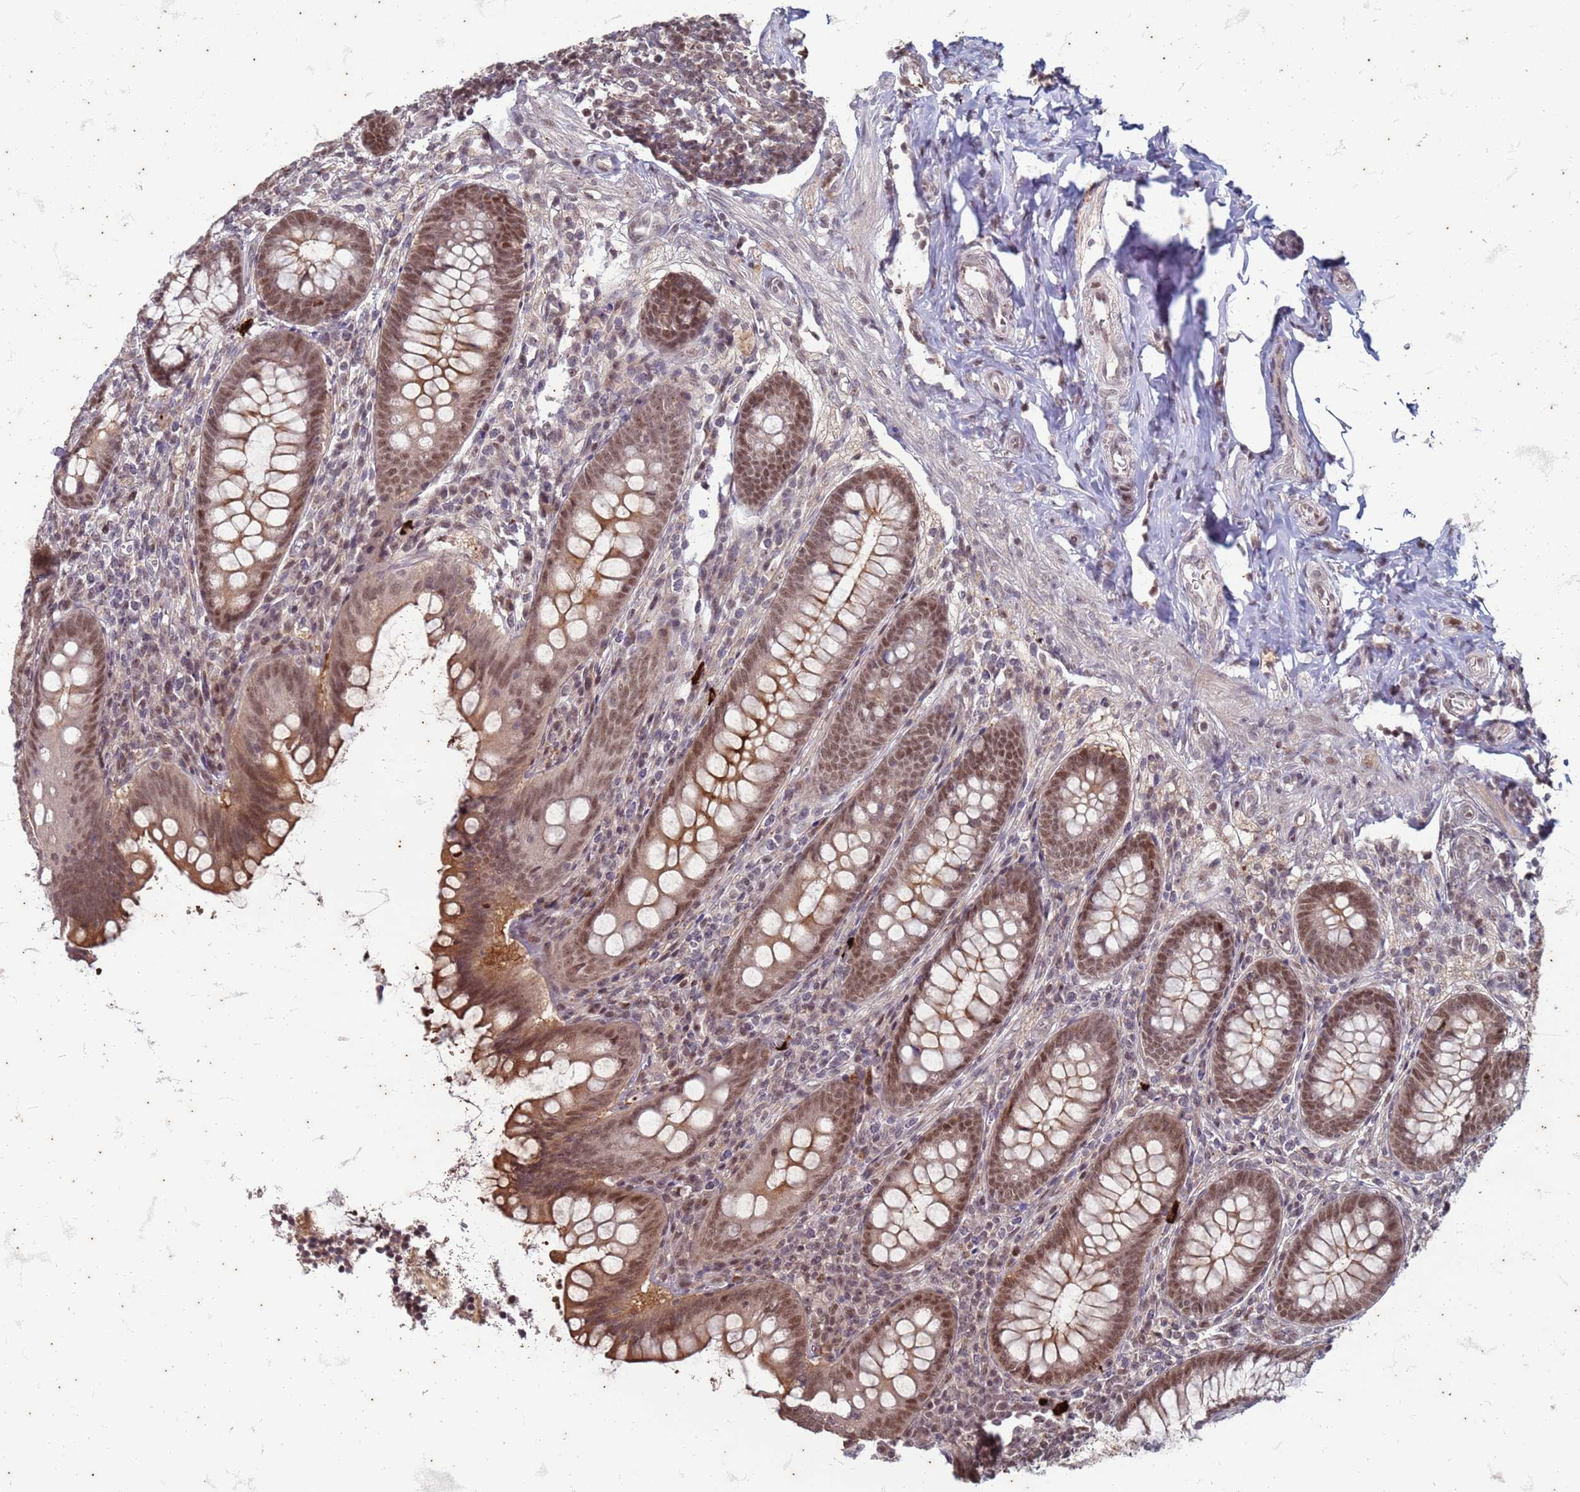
{"staining": {"intensity": "moderate", "quantity": ">75%", "location": "nuclear"}, "tissue": "appendix", "cell_type": "Glandular cells", "image_type": "normal", "snomed": [{"axis": "morphology", "description": "Normal tissue, NOS"}, {"axis": "topography", "description": "Appendix"}], "caption": "The photomicrograph shows staining of unremarkable appendix, revealing moderate nuclear protein staining (brown color) within glandular cells. (IHC, brightfield microscopy, high magnification).", "gene": "TRMT6", "patient": {"sex": "female", "age": 33}}